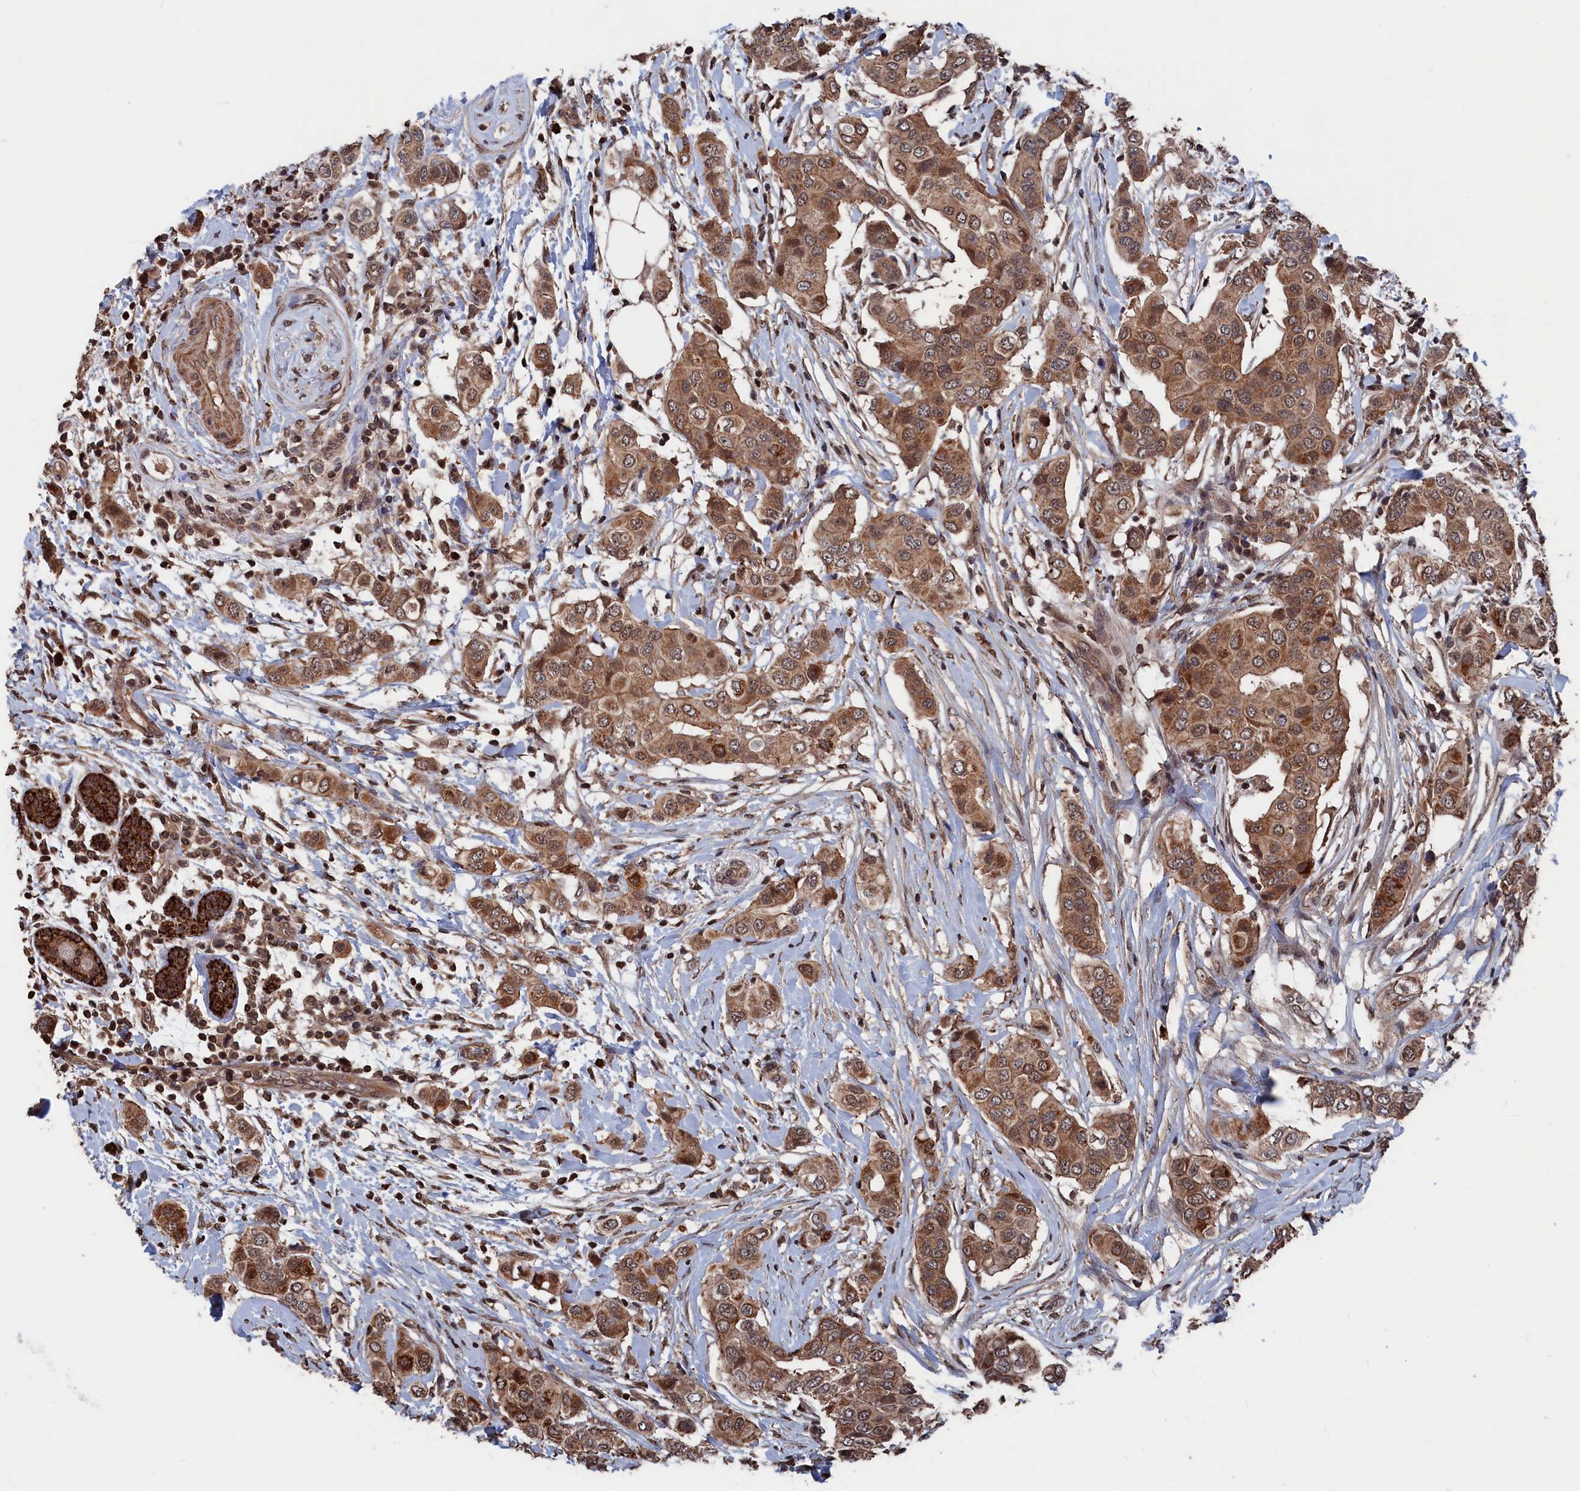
{"staining": {"intensity": "moderate", "quantity": ">75%", "location": "cytoplasmic/membranous,nuclear"}, "tissue": "breast cancer", "cell_type": "Tumor cells", "image_type": "cancer", "snomed": [{"axis": "morphology", "description": "Lobular carcinoma"}, {"axis": "topography", "description": "Breast"}], "caption": "DAB (3,3'-diaminobenzidine) immunohistochemical staining of lobular carcinoma (breast) exhibits moderate cytoplasmic/membranous and nuclear protein positivity in approximately >75% of tumor cells.", "gene": "PDE12", "patient": {"sex": "female", "age": 51}}